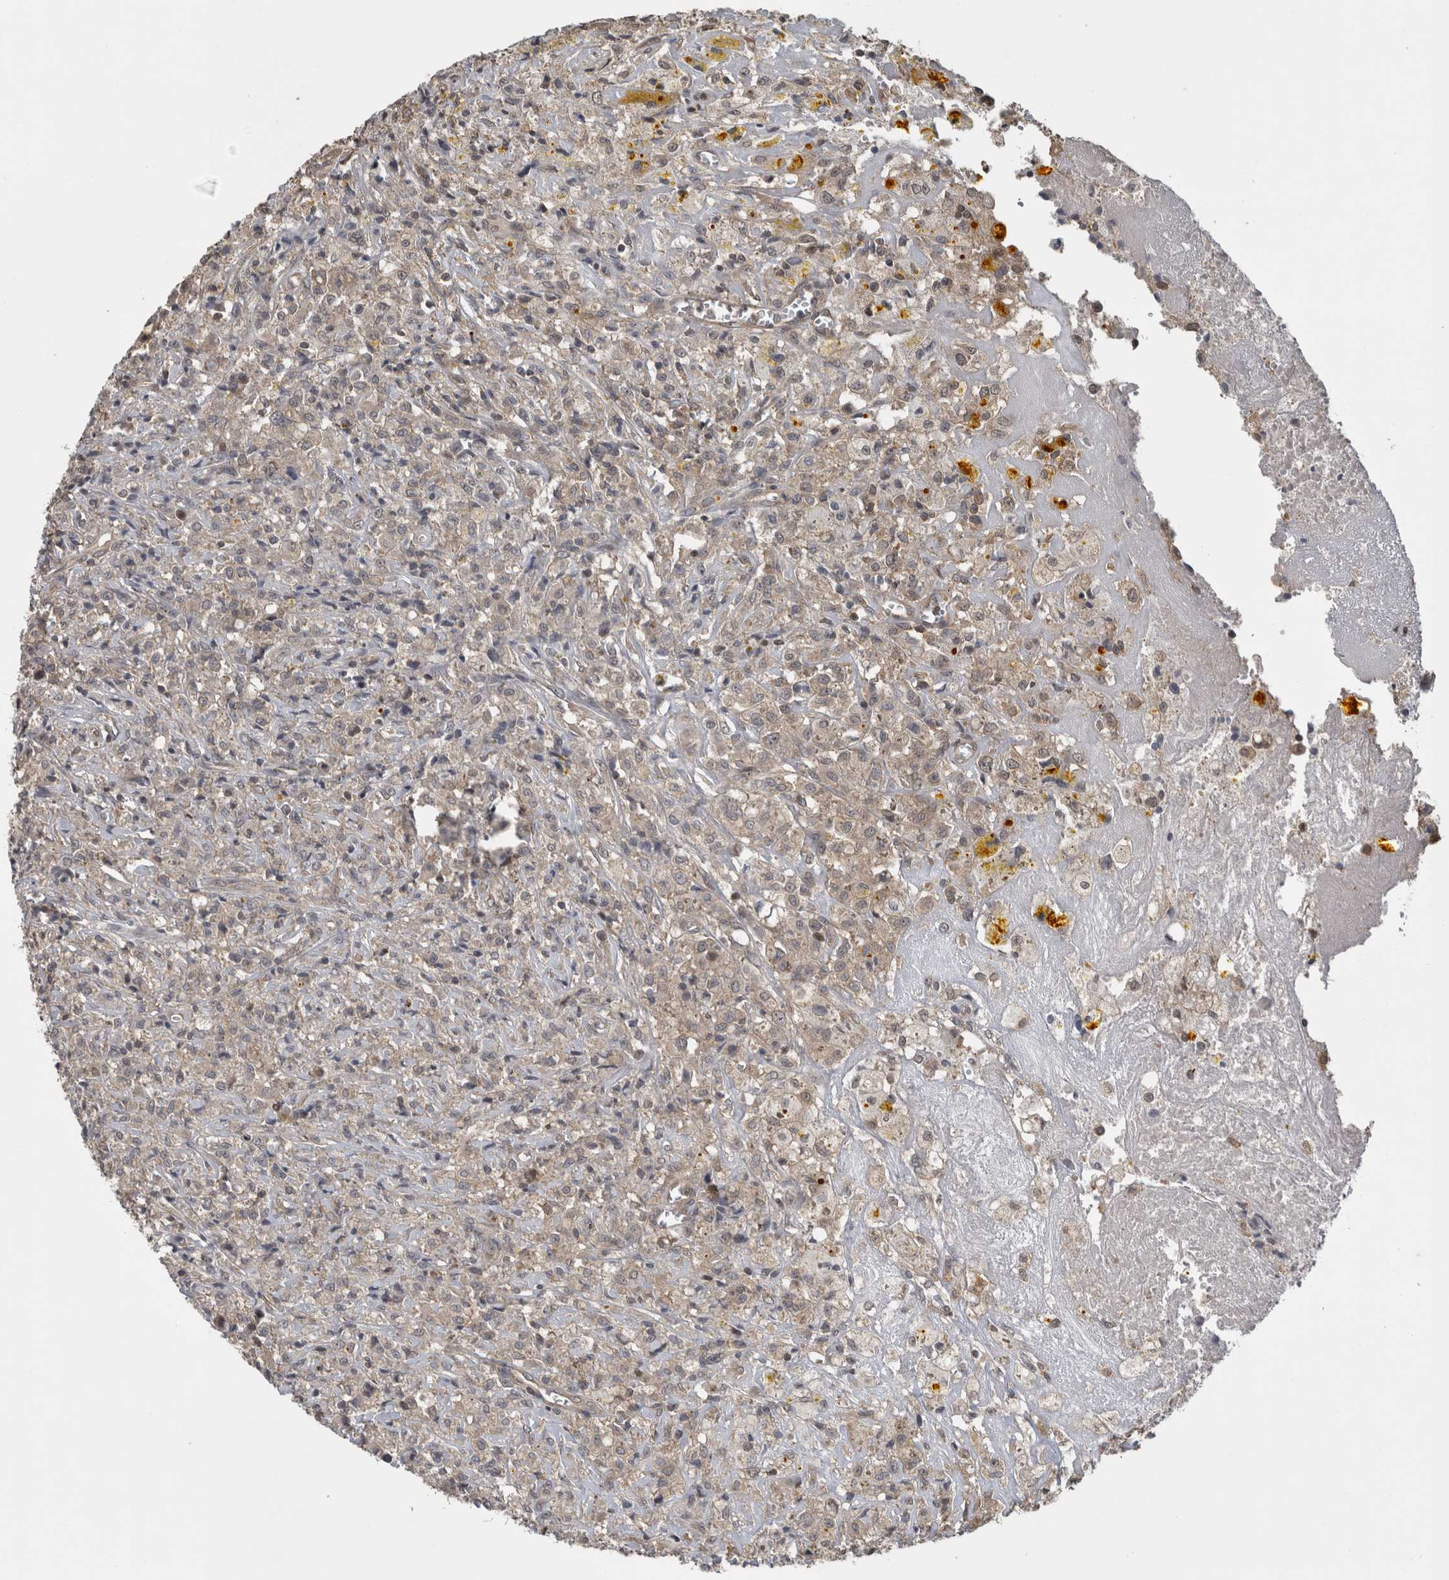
{"staining": {"intensity": "weak", "quantity": "<25%", "location": "cytoplasmic/membranous"}, "tissue": "testis cancer", "cell_type": "Tumor cells", "image_type": "cancer", "snomed": [{"axis": "morphology", "description": "Carcinoma, Embryonal, NOS"}, {"axis": "topography", "description": "Testis"}], "caption": "High power microscopy micrograph of an immunohistochemistry histopathology image of testis embryonal carcinoma, revealing no significant expression in tumor cells.", "gene": "ATXN2", "patient": {"sex": "male", "age": 2}}